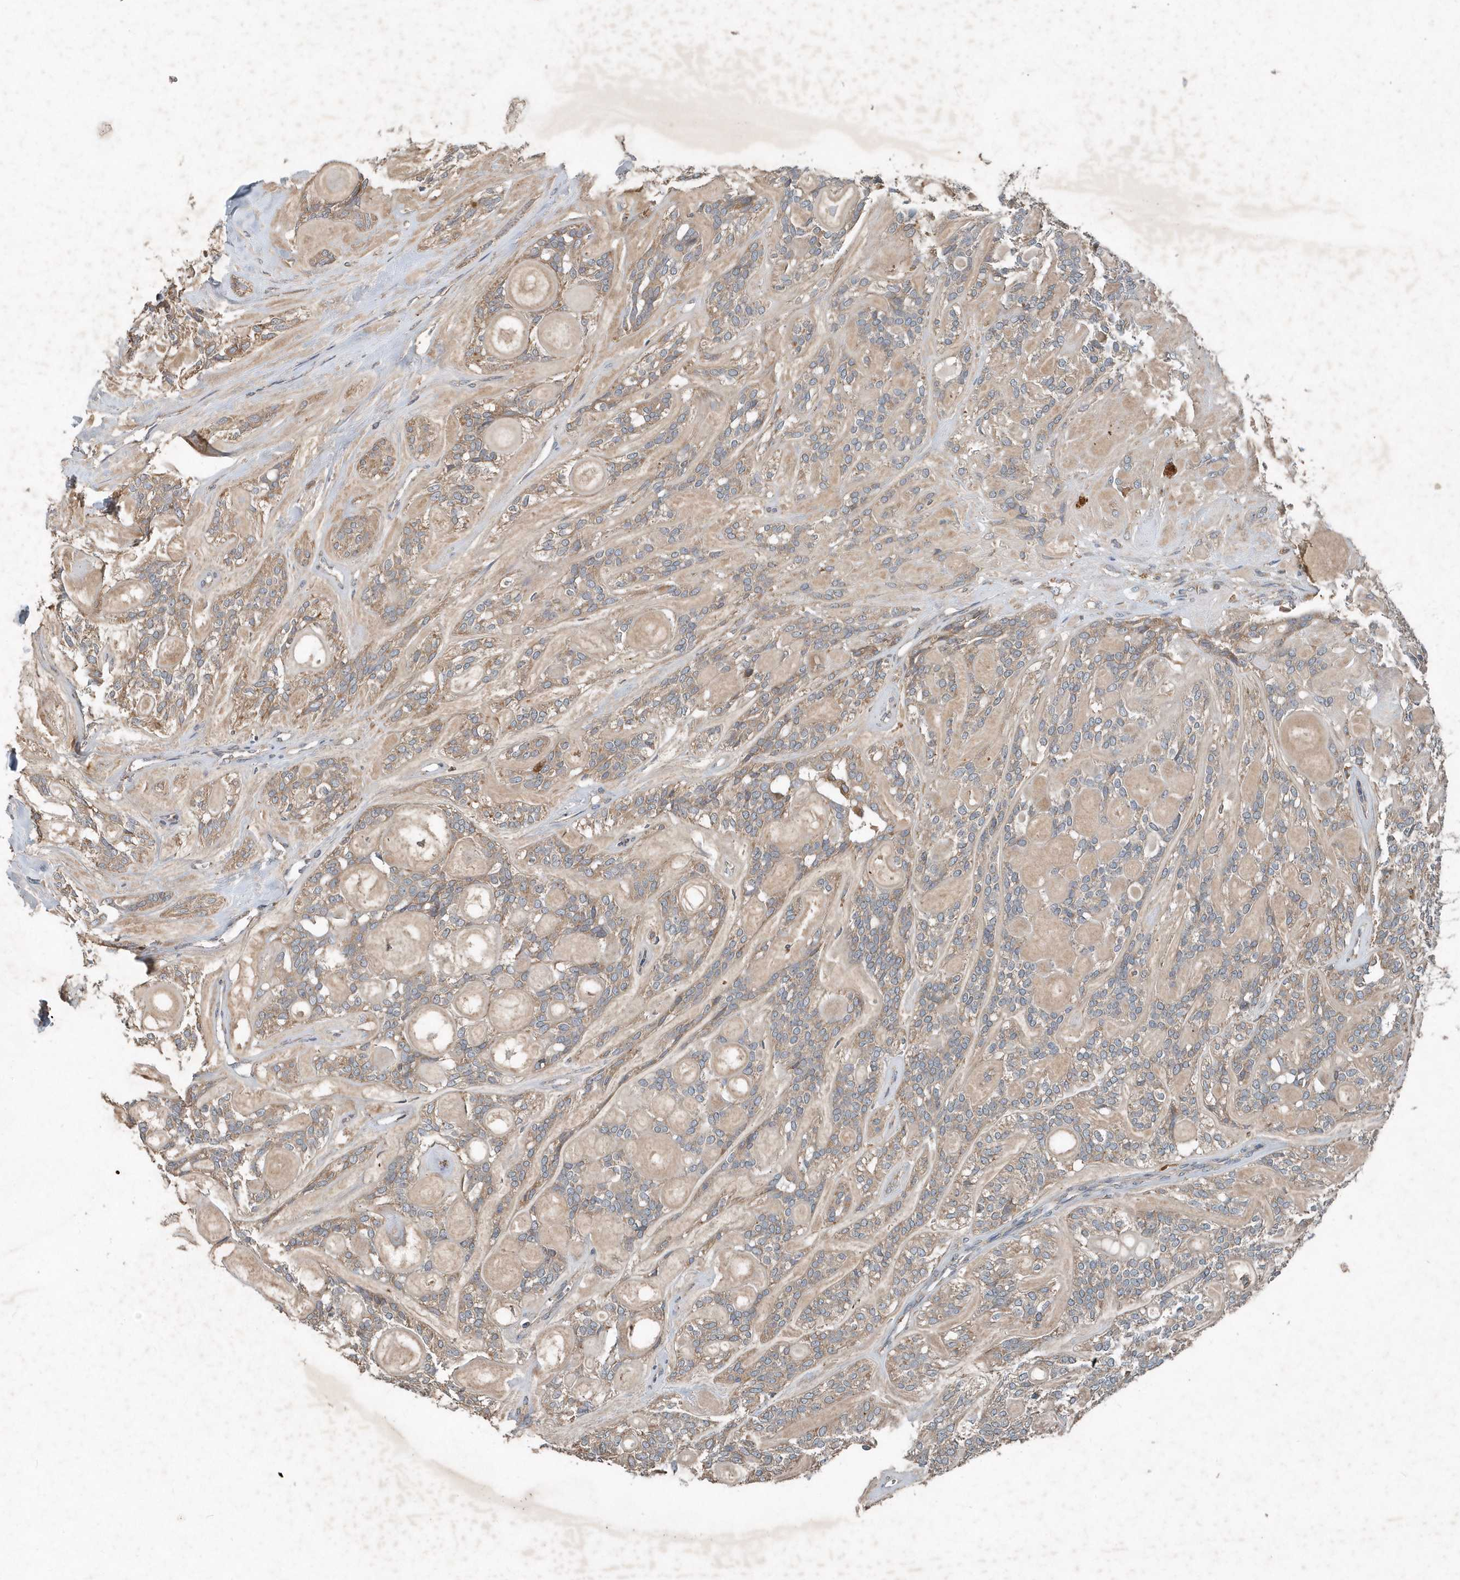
{"staining": {"intensity": "moderate", "quantity": "25%-75%", "location": "cytoplasmic/membranous"}, "tissue": "head and neck cancer", "cell_type": "Tumor cells", "image_type": "cancer", "snomed": [{"axis": "morphology", "description": "Adenocarcinoma, NOS"}, {"axis": "topography", "description": "Head-Neck"}], "caption": "Immunohistochemical staining of human head and neck cancer demonstrates medium levels of moderate cytoplasmic/membranous protein expression in about 25%-75% of tumor cells. (Brightfield microscopy of DAB IHC at high magnification).", "gene": "SCFD2", "patient": {"sex": "male", "age": 66}}